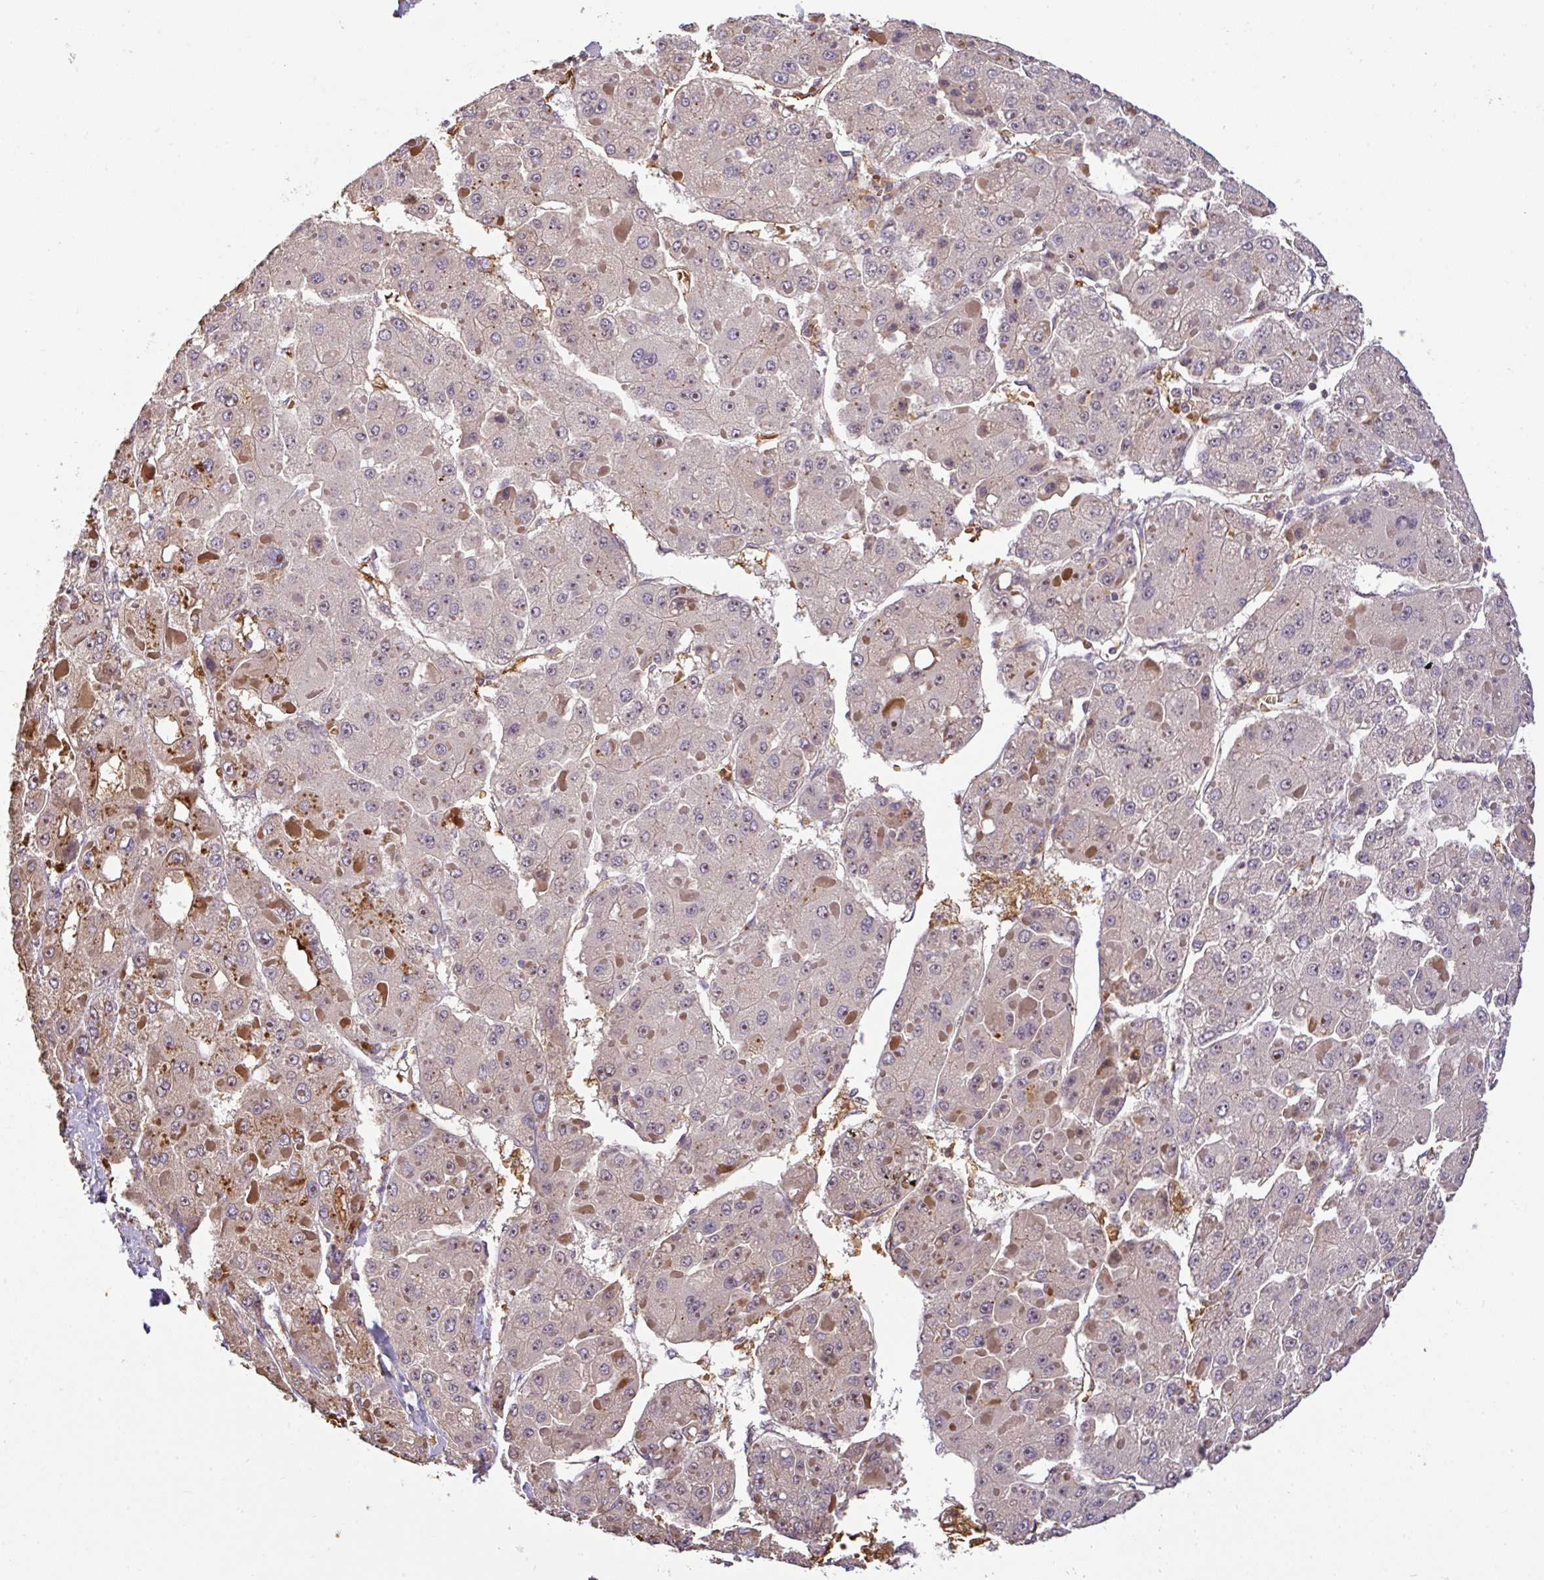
{"staining": {"intensity": "negative", "quantity": "none", "location": "none"}, "tissue": "liver cancer", "cell_type": "Tumor cells", "image_type": "cancer", "snomed": [{"axis": "morphology", "description": "Carcinoma, Hepatocellular, NOS"}, {"axis": "topography", "description": "Liver"}], "caption": "Hepatocellular carcinoma (liver) was stained to show a protein in brown. There is no significant expression in tumor cells. (DAB (3,3'-diaminobenzidine) immunohistochemistry, high magnification).", "gene": "C1QTNF9B", "patient": {"sex": "female", "age": 73}}